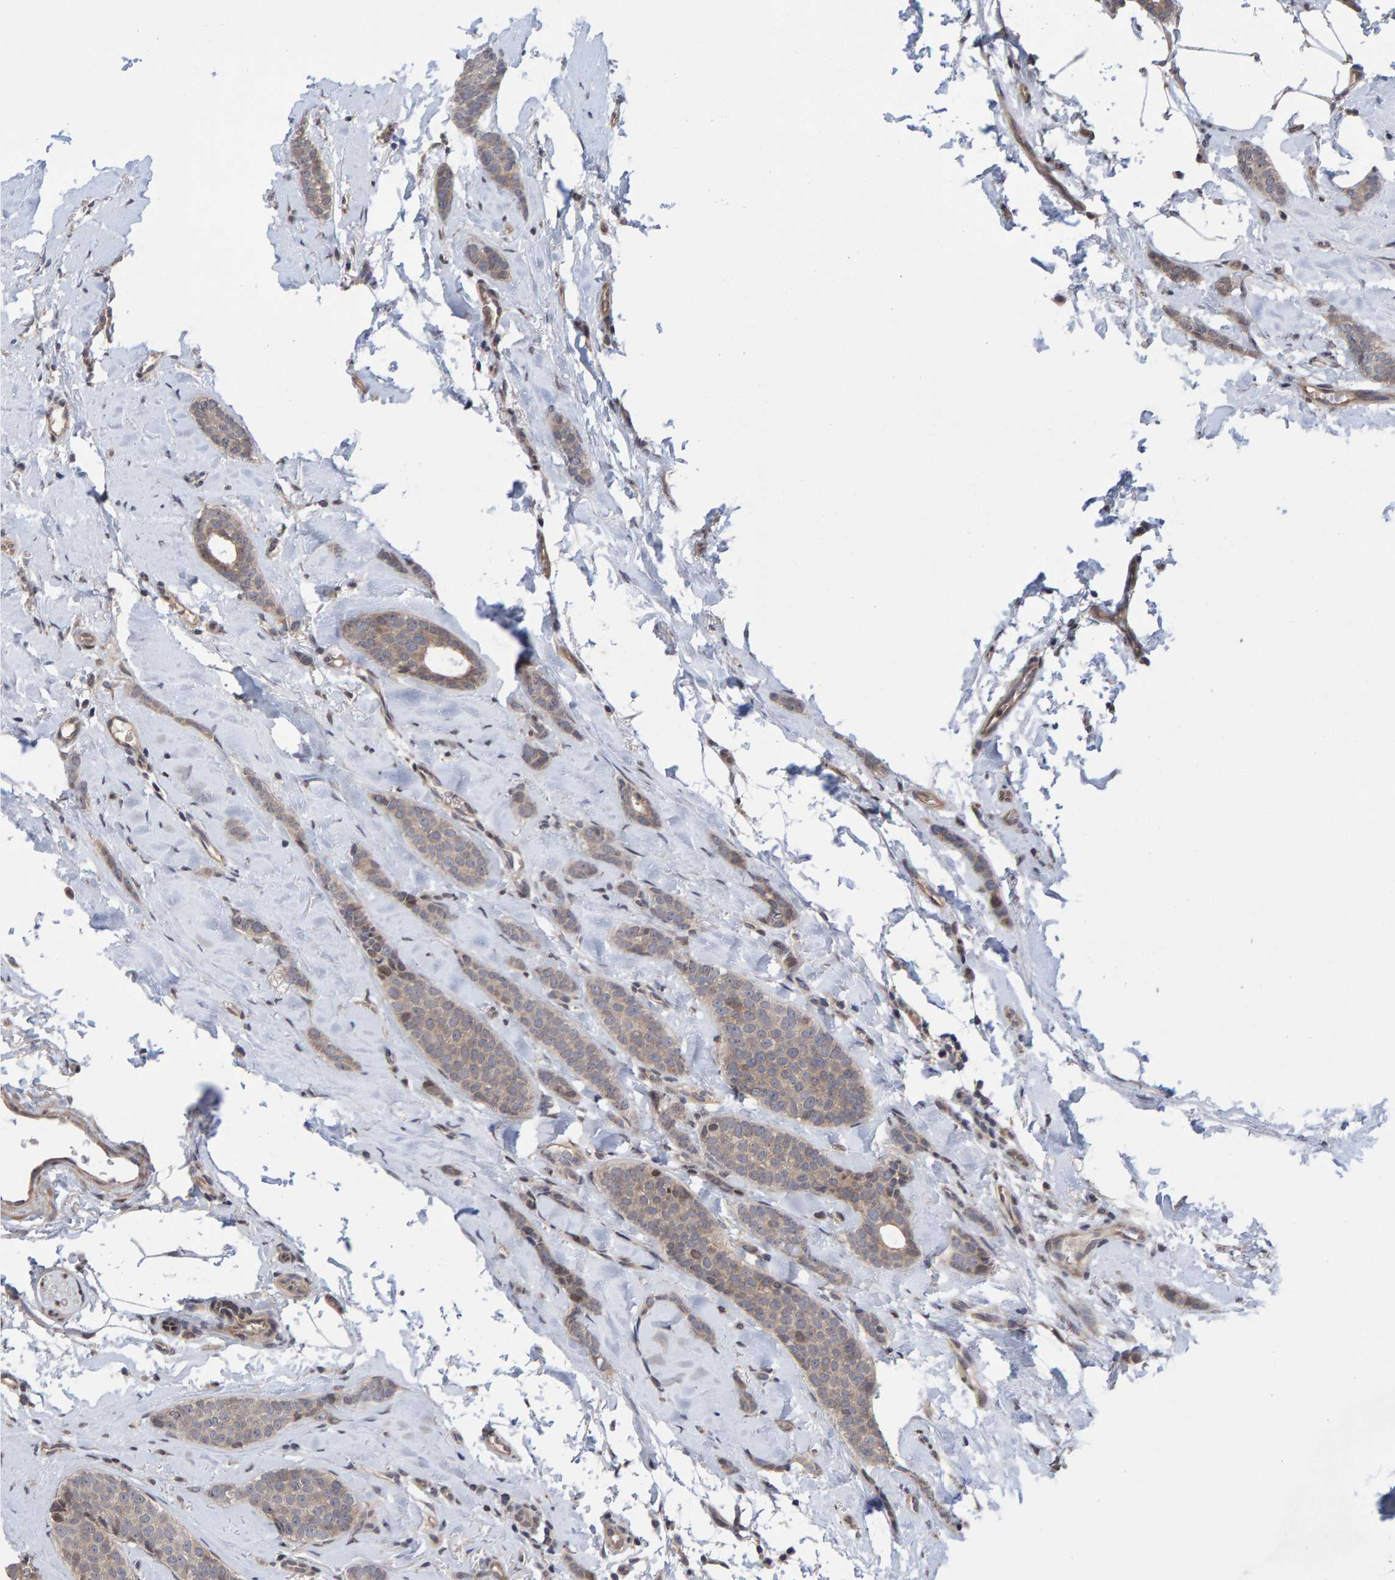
{"staining": {"intensity": "weak", "quantity": ">75%", "location": "cytoplasmic/membranous"}, "tissue": "breast cancer", "cell_type": "Tumor cells", "image_type": "cancer", "snomed": [{"axis": "morphology", "description": "Lobular carcinoma"}, {"axis": "topography", "description": "Skin"}, {"axis": "topography", "description": "Breast"}], "caption": "The image demonstrates a brown stain indicating the presence of a protein in the cytoplasmic/membranous of tumor cells in breast cancer (lobular carcinoma).", "gene": "GAB2", "patient": {"sex": "female", "age": 46}}